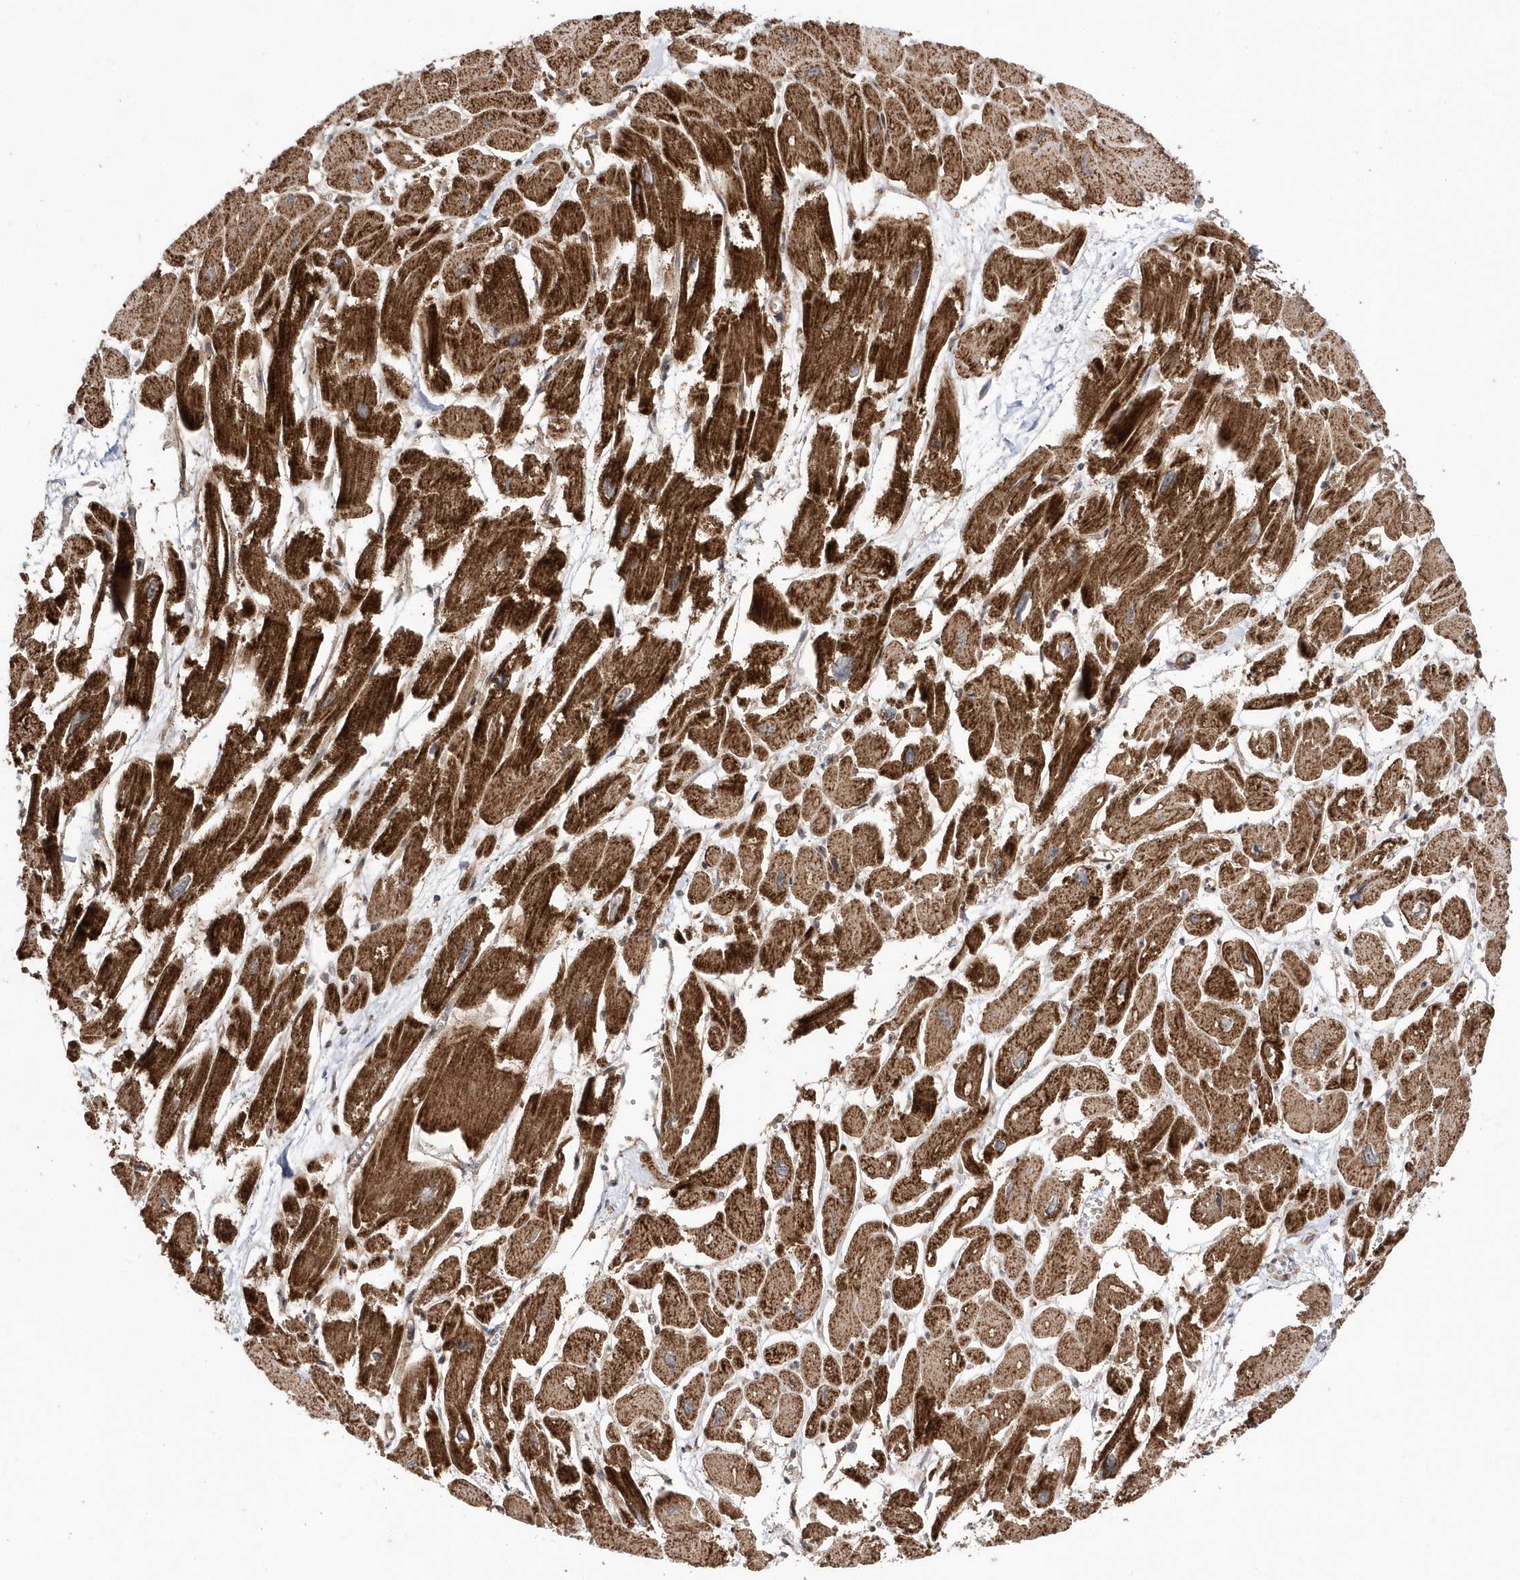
{"staining": {"intensity": "strong", "quantity": ">75%", "location": "cytoplasmic/membranous"}, "tissue": "heart muscle", "cell_type": "Cardiomyocytes", "image_type": "normal", "snomed": [{"axis": "morphology", "description": "Normal tissue, NOS"}, {"axis": "topography", "description": "Heart"}], "caption": "The micrograph shows a brown stain indicating the presence of a protein in the cytoplasmic/membranous of cardiomyocytes in heart muscle. Using DAB (3,3'-diaminobenzidine) (brown) and hematoxylin (blue) stains, captured at high magnification using brightfield microscopy.", "gene": "DALRD3", "patient": {"sex": "male", "age": 54}}